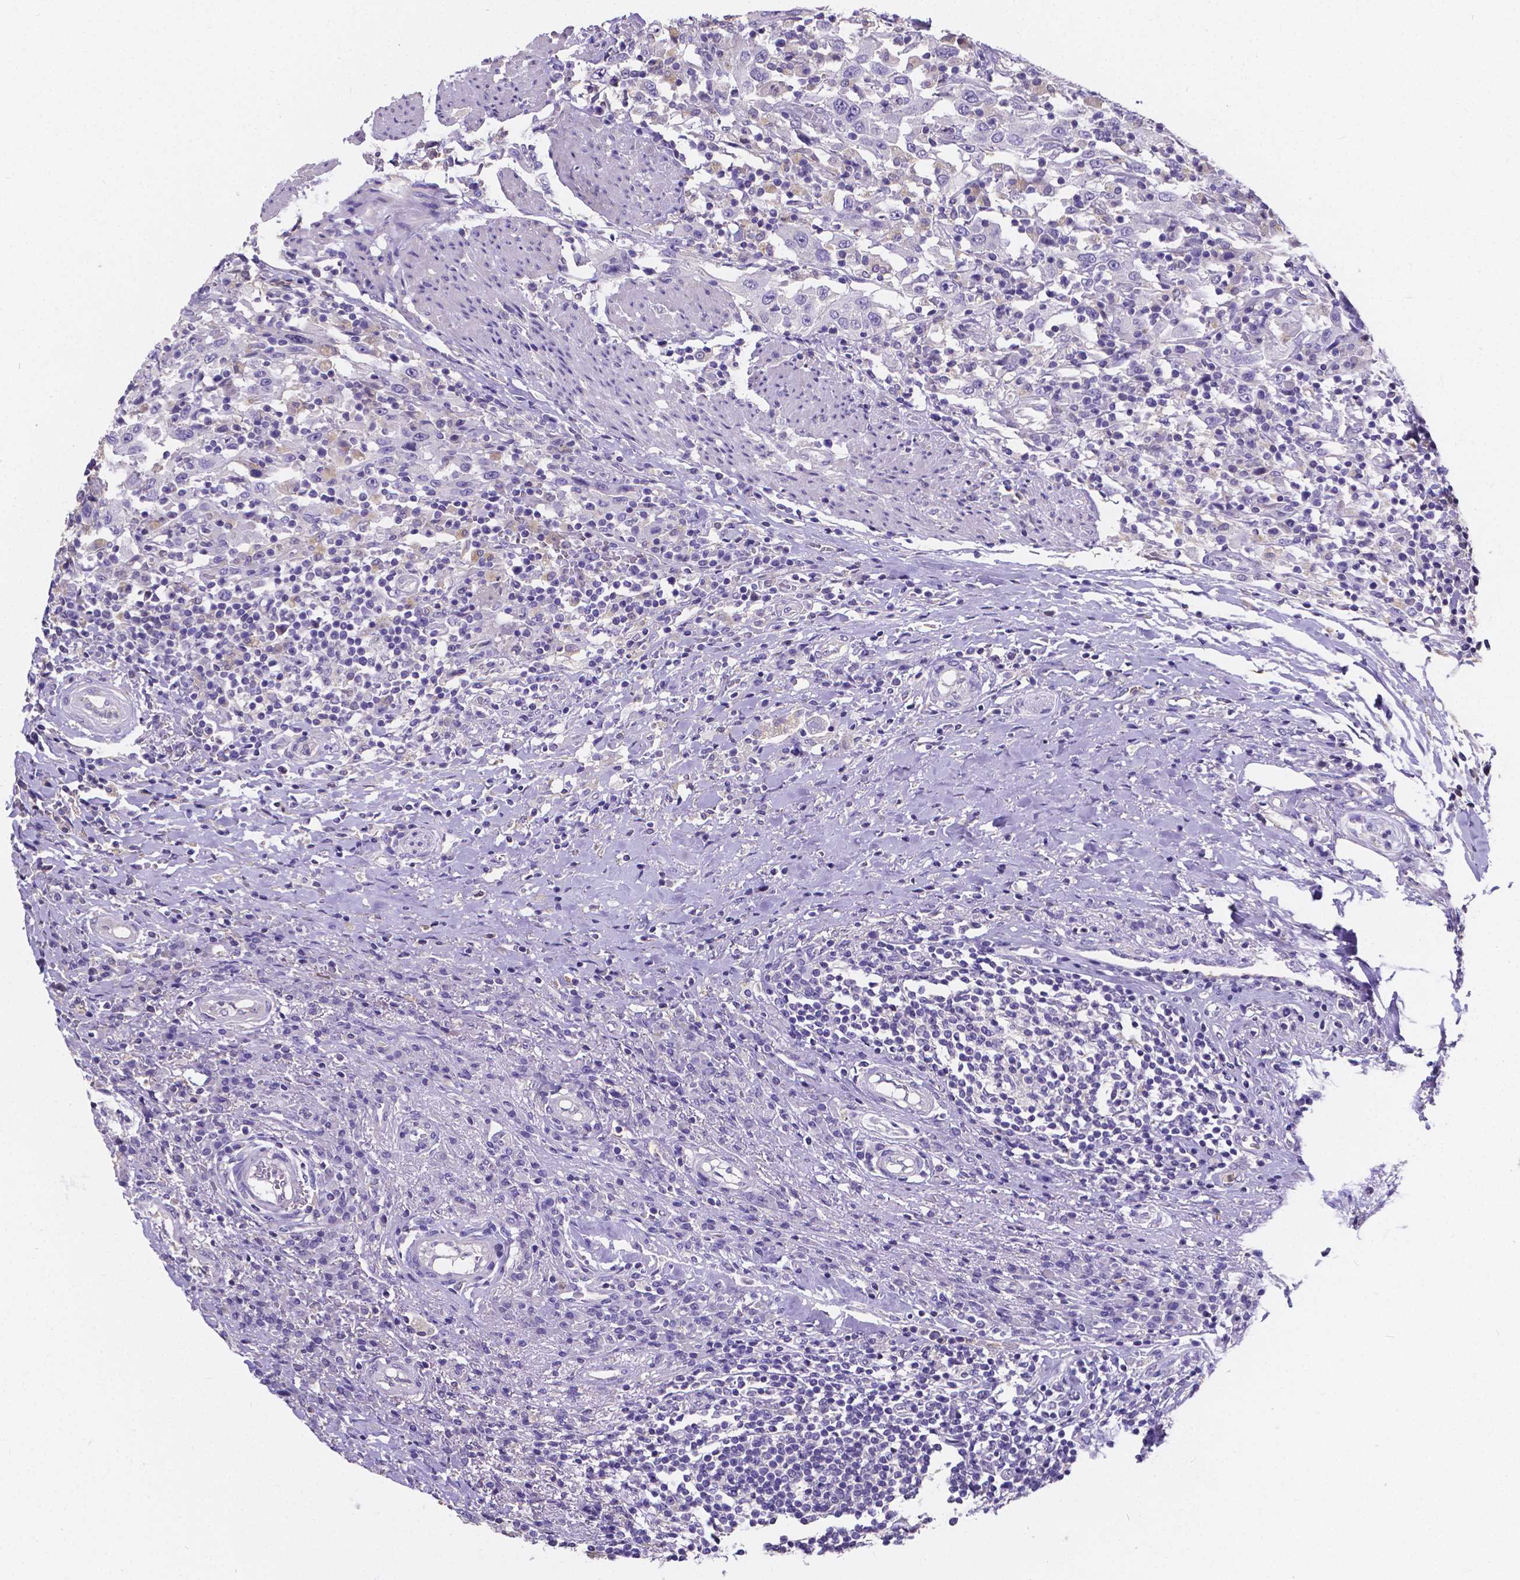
{"staining": {"intensity": "negative", "quantity": "none", "location": "none"}, "tissue": "urothelial cancer", "cell_type": "Tumor cells", "image_type": "cancer", "snomed": [{"axis": "morphology", "description": "Urothelial carcinoma, High grade"}, {"axis": "topography", "description": "Urinary bladder"}], "caption": "Urothelial cancer stained for a protein using immunohistochemistry demonstrates no staining tumor cells.", "gene": "ATP6V1D", "patient": {"sex": "male", "age": 61}}